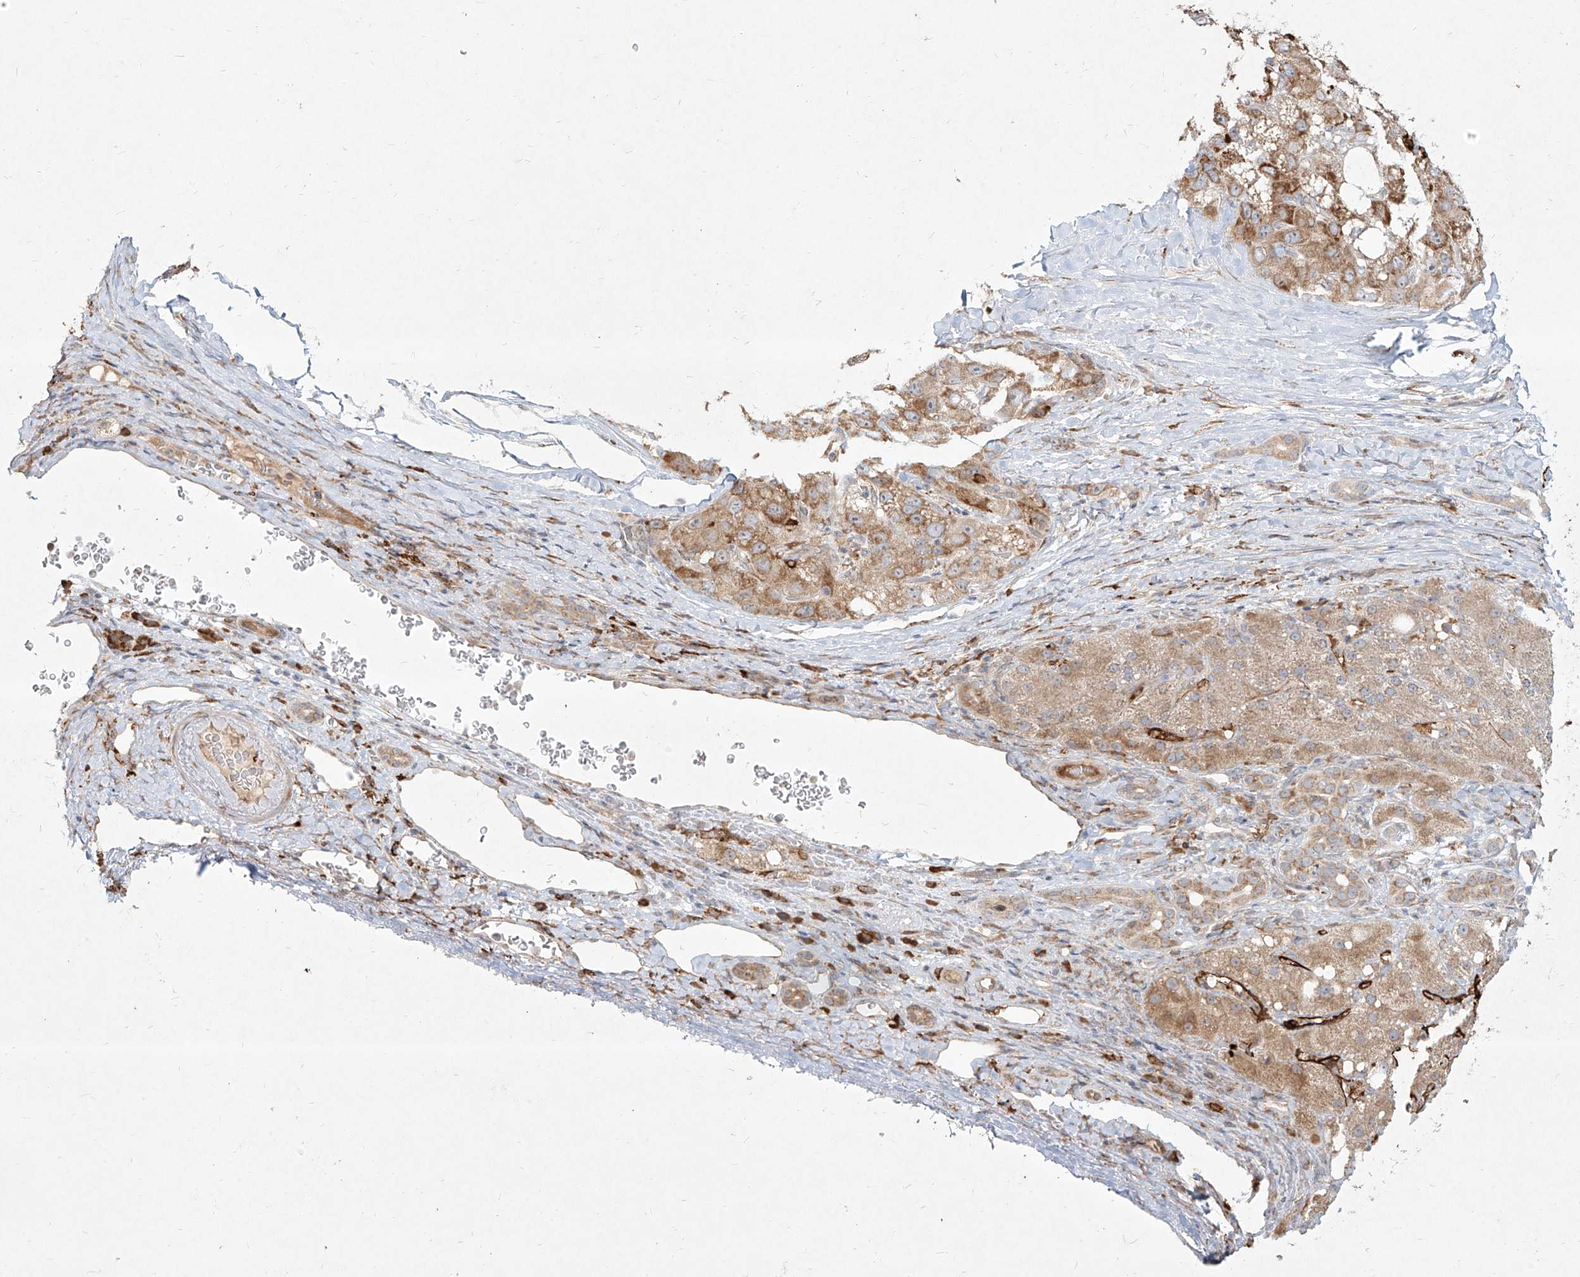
{"staining": {"intensity": "weak", "quantity": "25%-75%", "location": "cytoplasmic/membranous"}, "tissue": "liver cancer", "cell_type": "Tumor cells", "image_type": "cancer", "snomed": [{"axis": "morphology", "description": "Carcinoma, Hepatocellular, NOS"}, {"axis": "topography", "description": "Liver"}], "caption": "Tumor cells demonstrate weak cytoplasmic/membranous positivity in approximately 25%-75% of cells in liver cancer (hepatocellular carcinoma).", "gene": "CD209", "patient": {"sex": "male", "age": 80}}